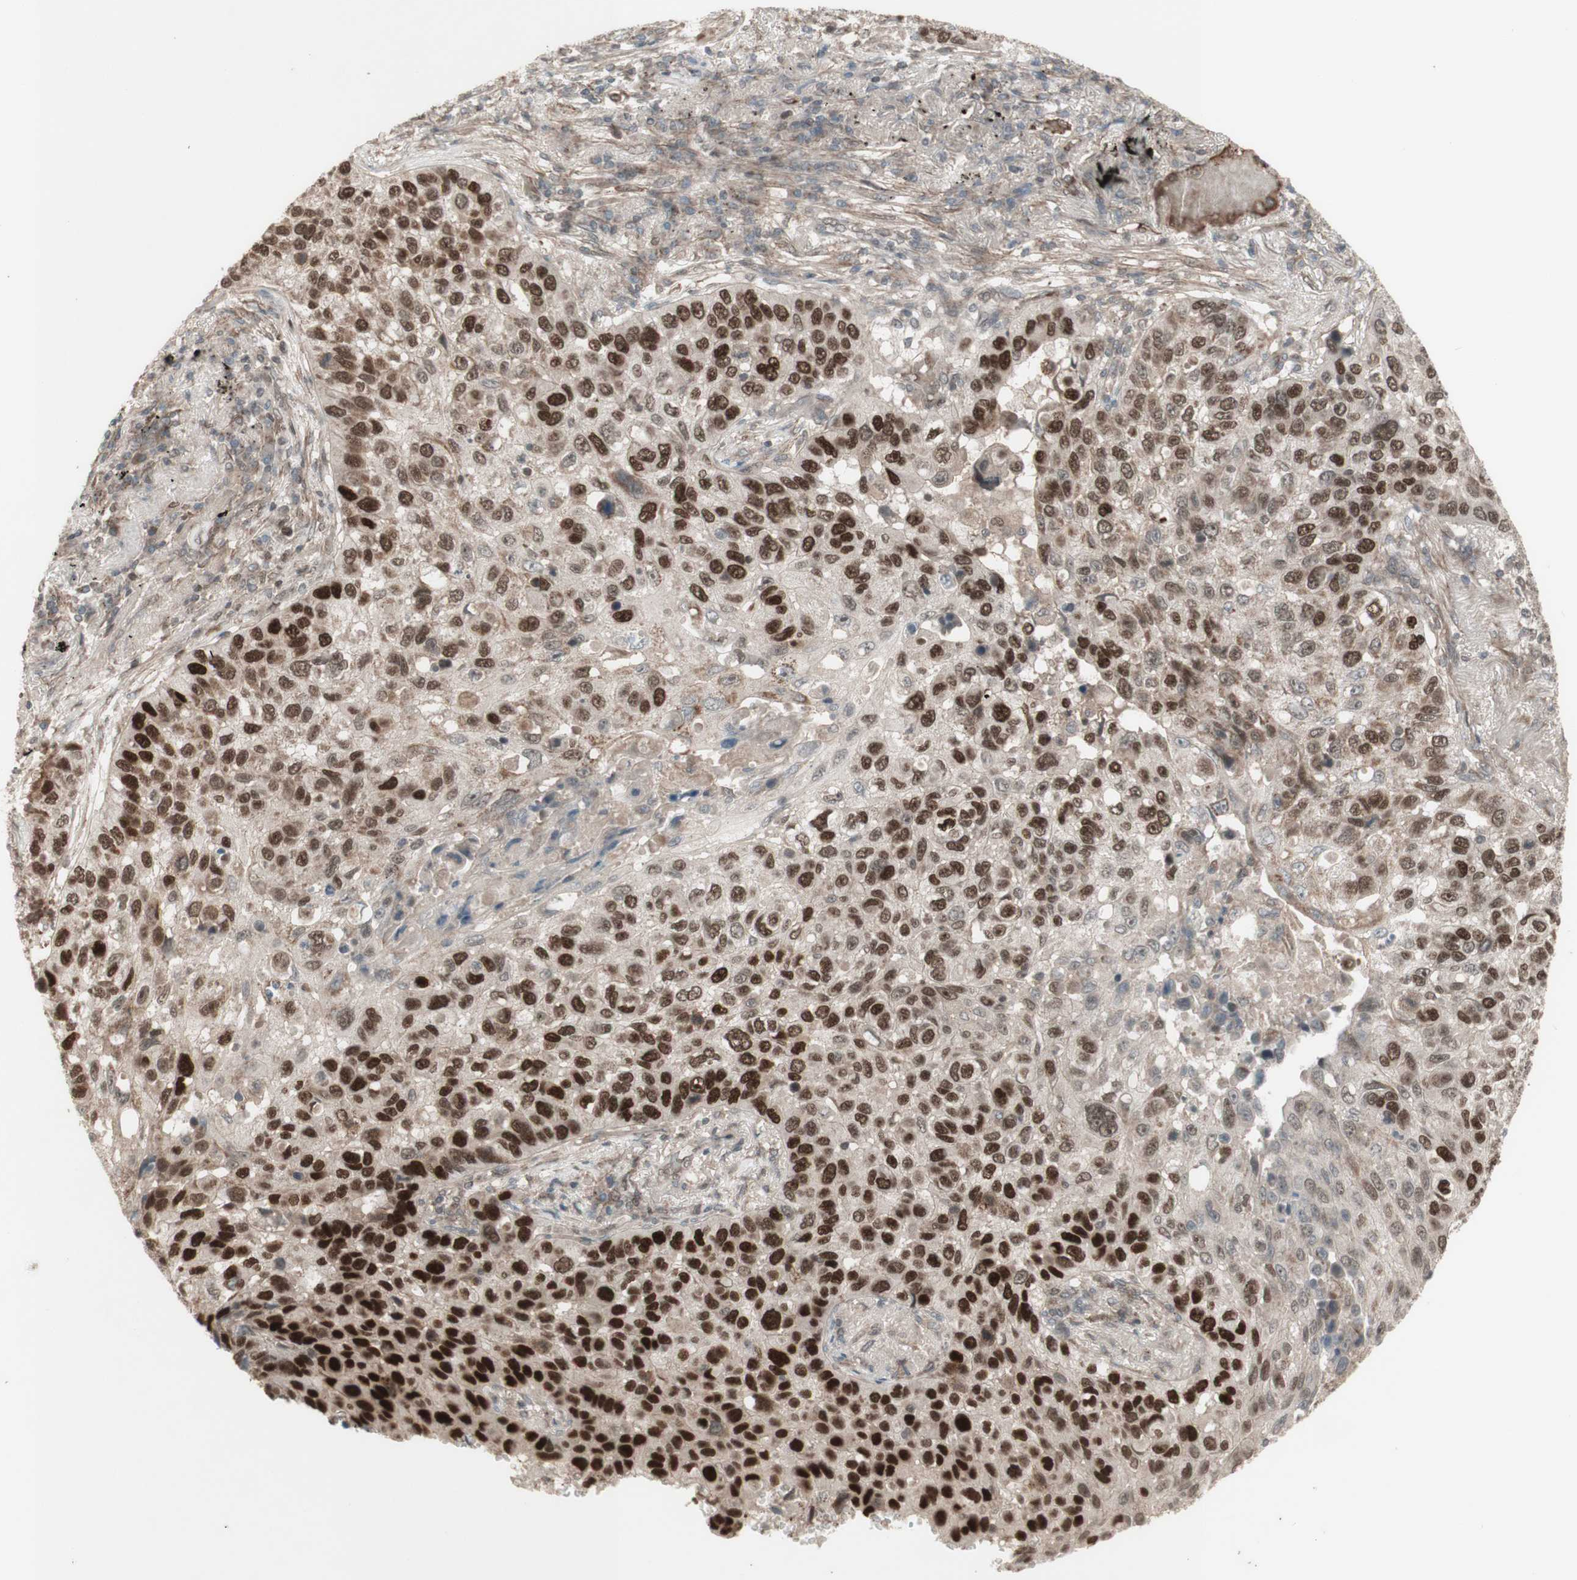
{"staining": {"intensity": "strong", "quantity": "25%-75%", "location": "cytoplasmic/membranous,nuclear"}, "tissue": "lung cancer", "cell_type": "Tumor cells", "image_type": "cancer", "snomed": [{"axis": "morphology", "description": "Squamous cell carcinoma, NOS"}, {"axis": "topography", "description": "Lung"}], "caption": "An immunohistochemistry (IHC) image of neoplastic tissue is shown. Protein staining in brown labels strong cytoplasmic/membranous and nuclear positivity in lung cancer (squamous cell carcinoma) within tumor cells. (Stains: DAB in brown, nuclei in blue, Microscopy: brightfield microscopy at high magnification).", "gene": "MSH6", "patient": {"sex": "male", "age": 57}}